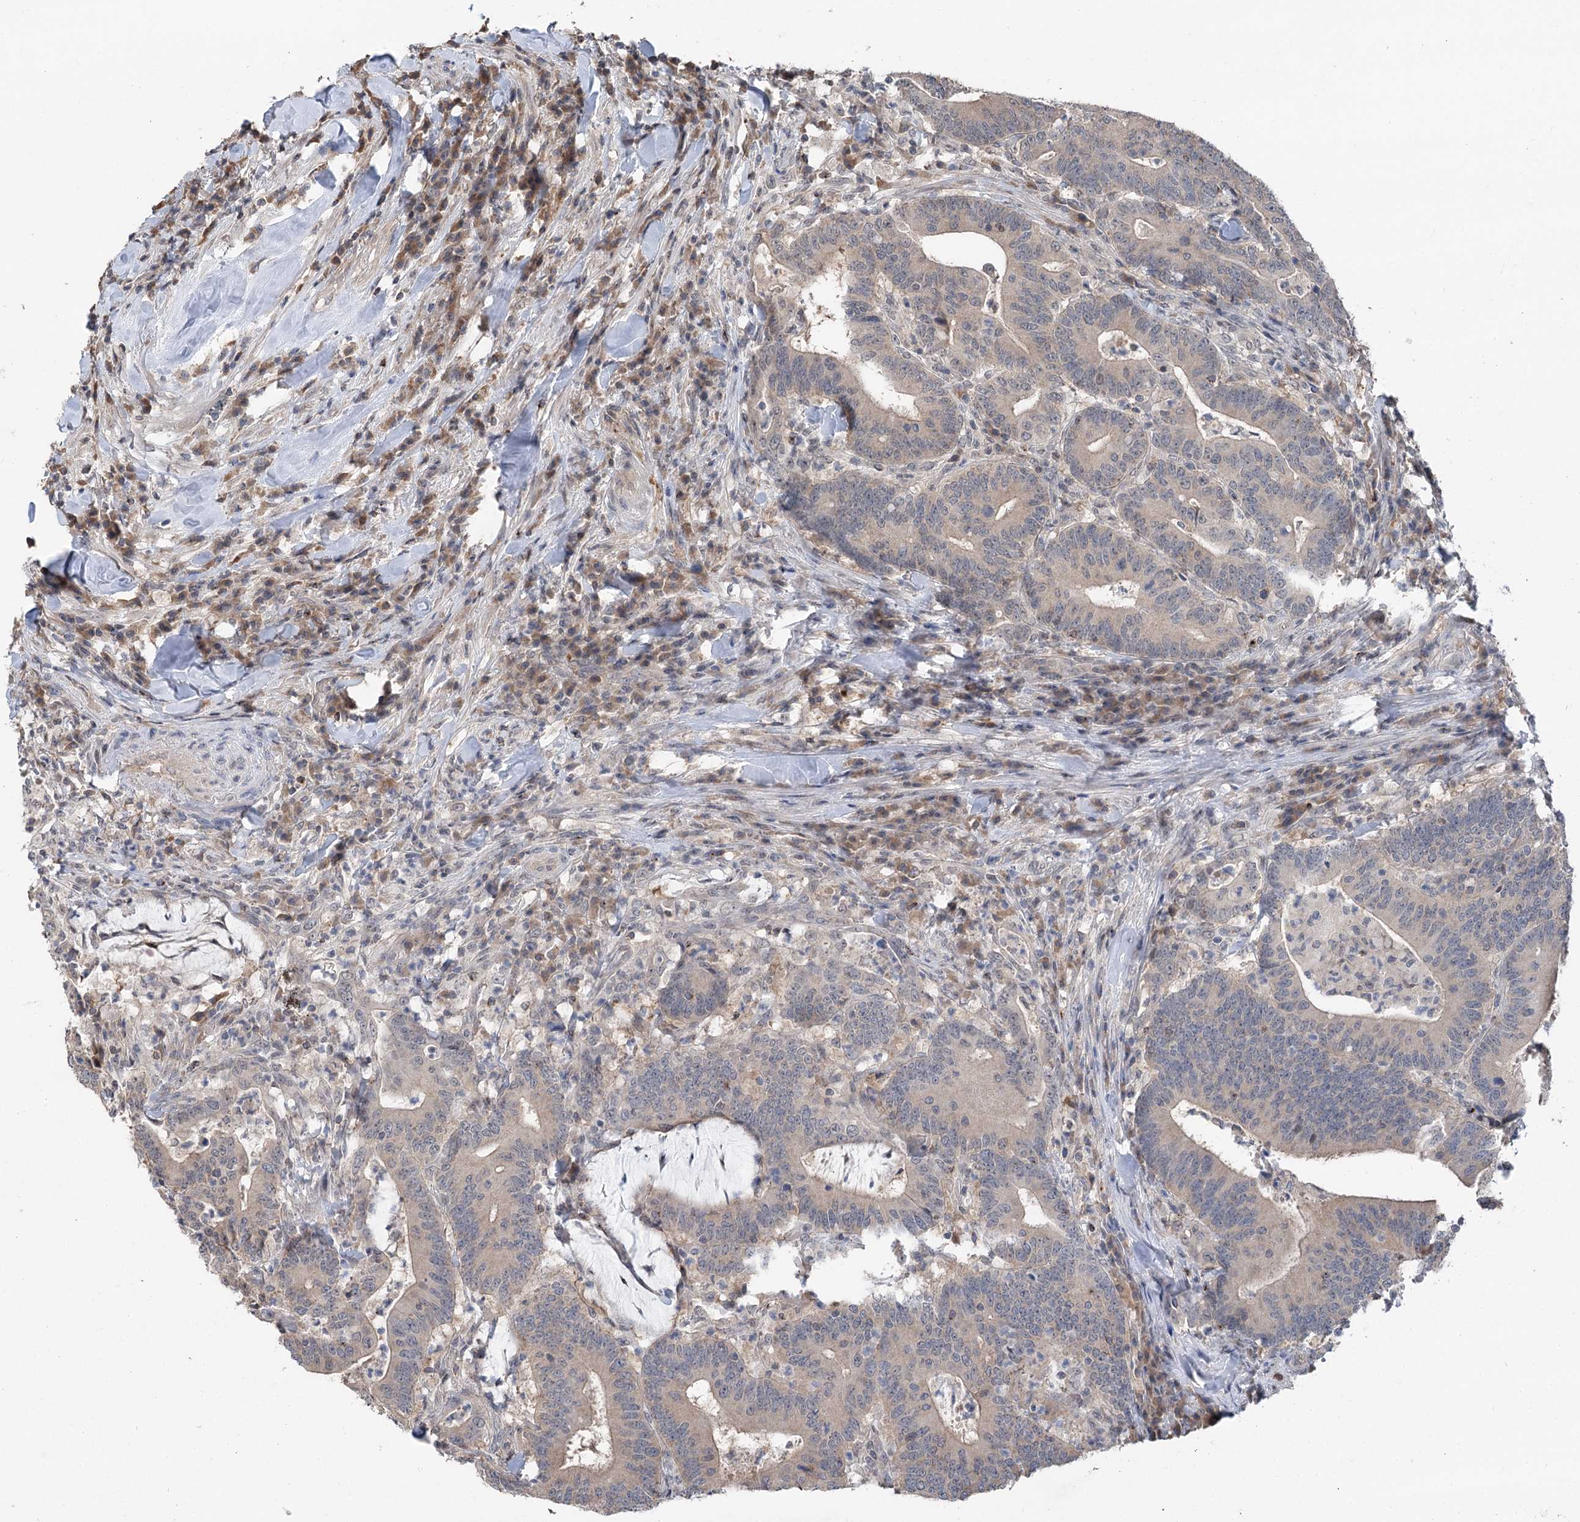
{"staining": {"intensity": "weak", "quantity": "25%-75%", "location": "cytoplasmic/membranous"}, "tissue": "colorectal cancer", "cell_type": "Tumor cells", "image_type": "cancer", "snomed": [{"axis": "morphology", "description": "Adenocarcinoma, NOS"}, {"axis": "topography", "description": "Colon"}], "caption": "The photomicrograph reveals a brown stain indicating the presence of a protein in the cytoplasmic/membranous of tumor cells in adenocarcinoma (colorectal).", "gene": "CCSER2", "patient": {"sex": "female", "age": 66}}